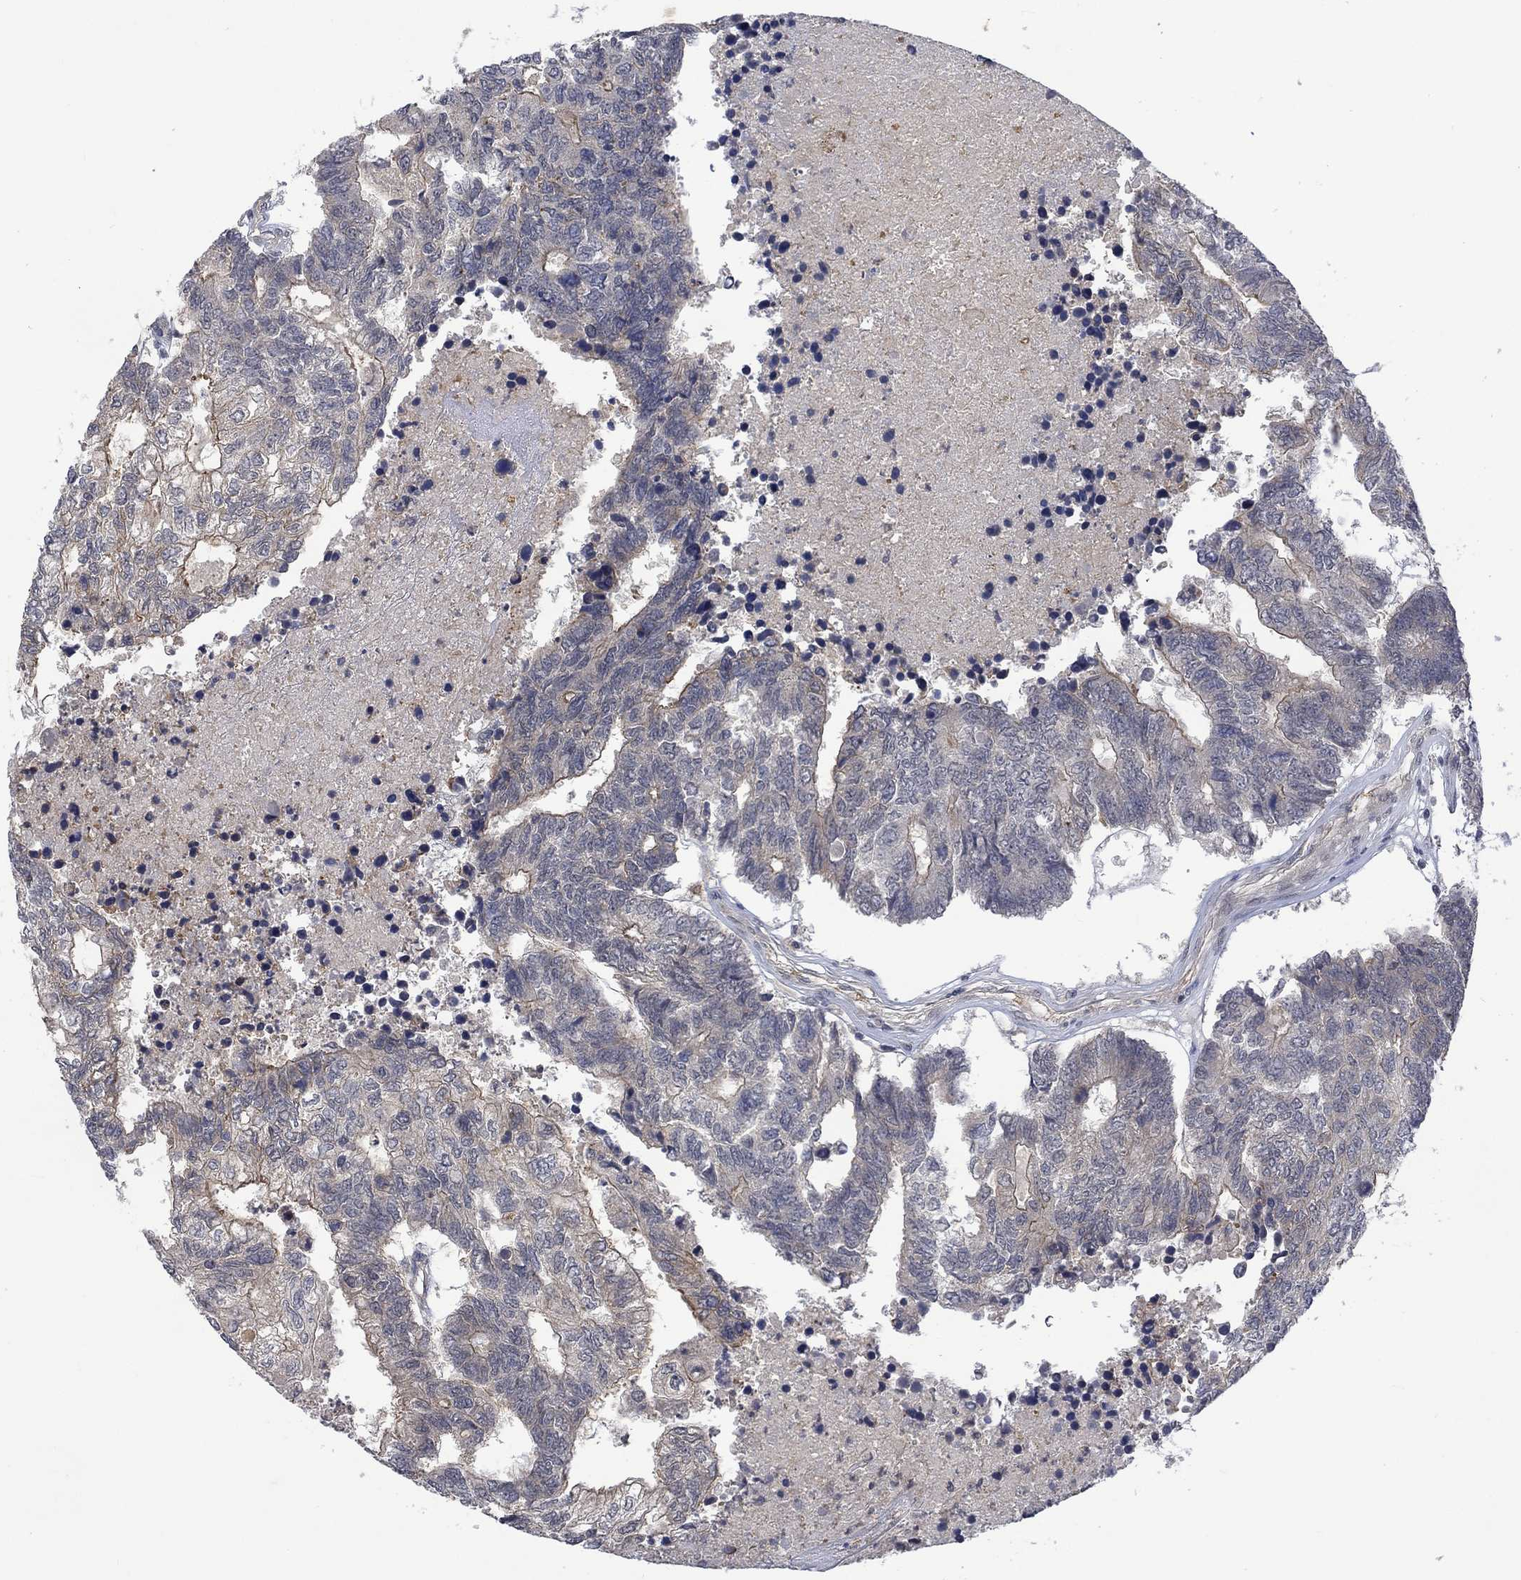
{"staining": {"intensity": "strong", "quantity": "25%-75%", "location": "cytoplasmic/membranous"}, "tissue": "colorectal cancer", "cell_type": "Tumor cells", "image_type": "cancer", "snomed": [{"axis": "morphology", "description": "Adenocarcinoma, NOS"}, {"axis": "topography", "description": "Colon"}], "caption": "Immunohistochemistry micrograph of colorectal adenocarcinoma stained for a protein (brown), which shows high levels of strong cytoplasmic/membranous staining in approximately 25%-75% of tumor cells.", "gene": "GRIN2D", "patient": {"sex": "female", "age": 48}}